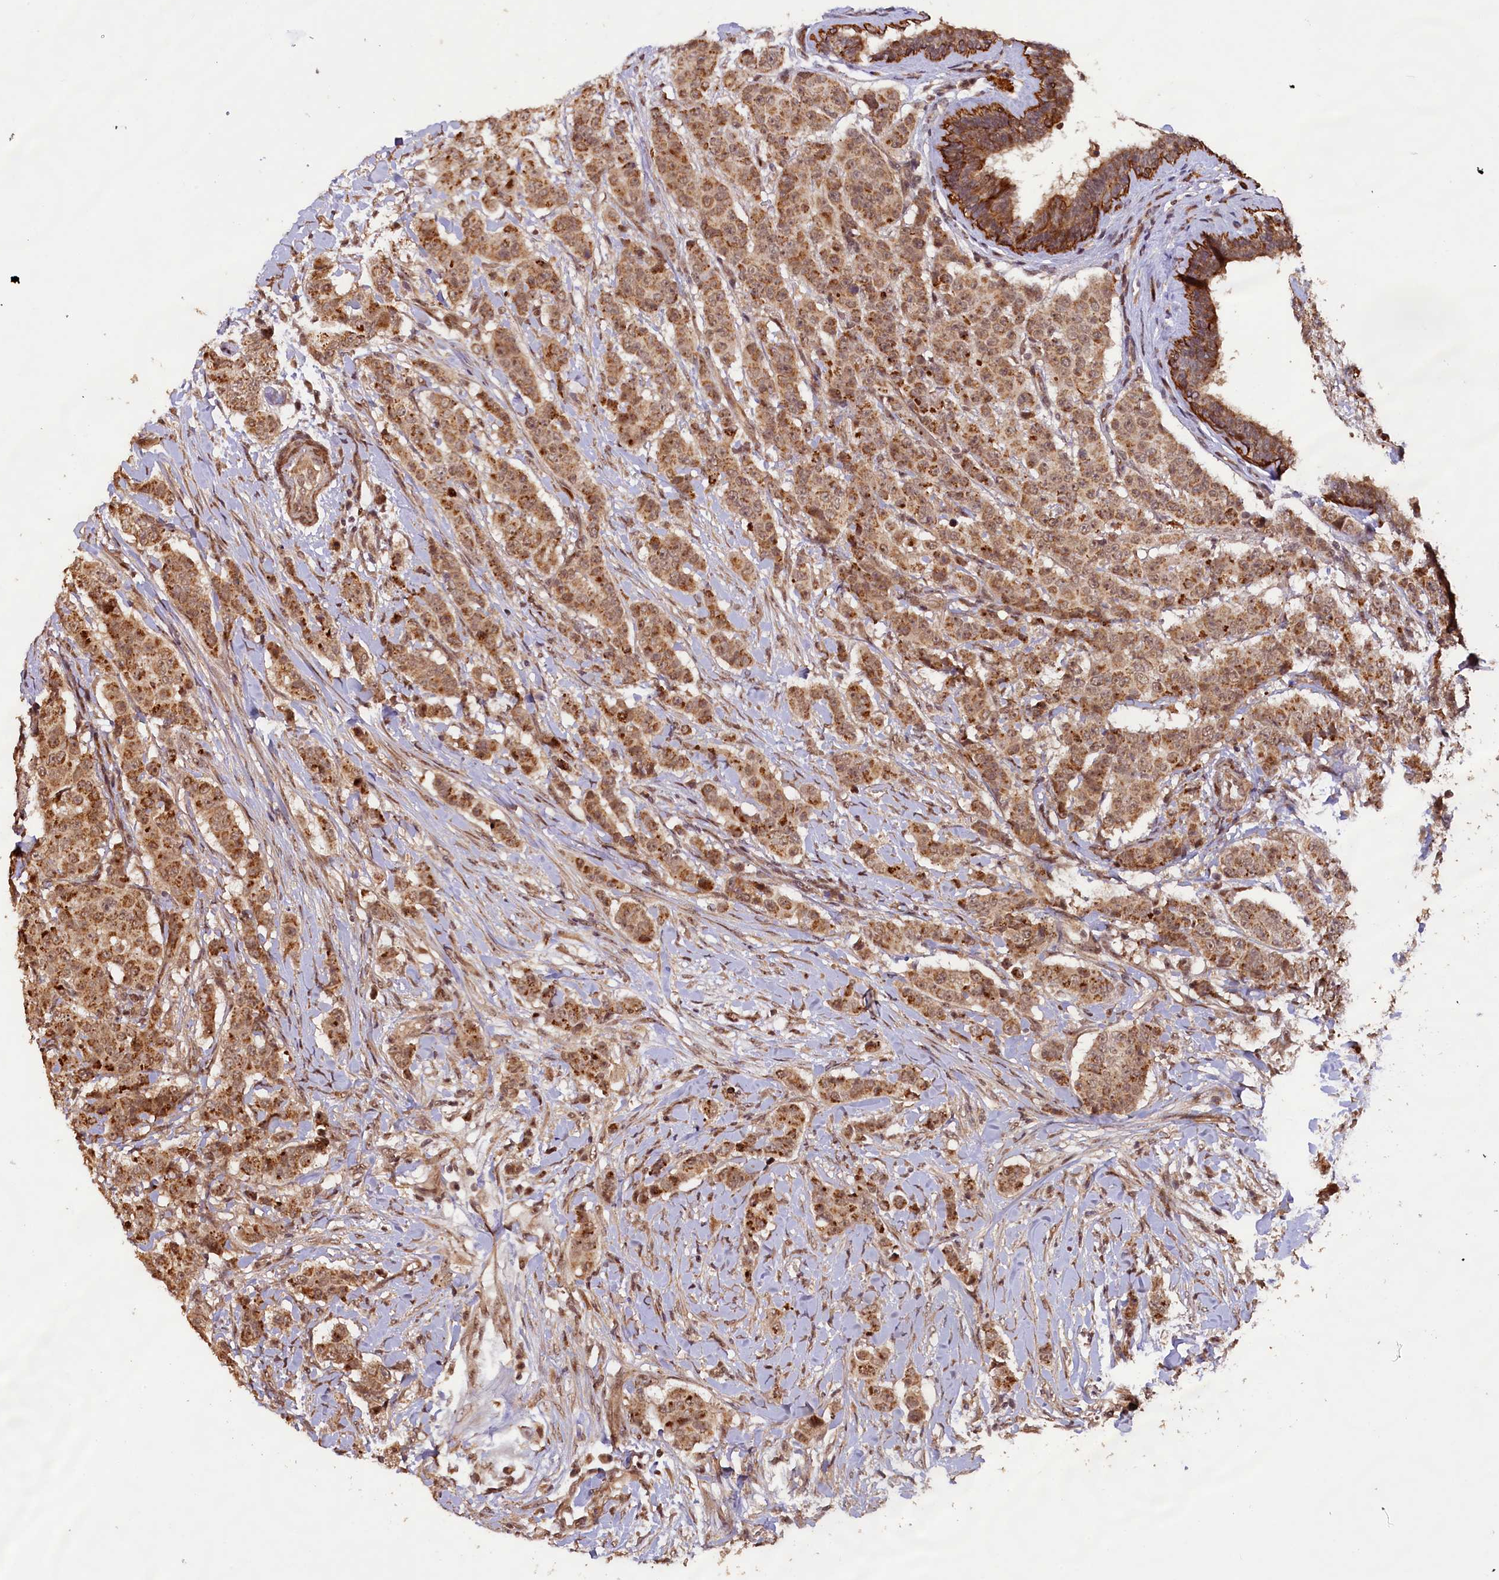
{"staining": {"intensity": "moderate", "quantity": ">75%", "location": "cytoplasmic/membranous,nuclear"}, "tissue": "breast cancer", "cell_type": "Tumor cells", "image_type": "cancer", "snomed": [{"axis": "morphology", "description": "Duct carcinoma"}, {"axis": "topography", "description": "Breast"}], "caption": "About >75% of tumor cells in human breast intraductal carcinoma show moderate cytoplasmic/membranous and nuclear protein positivity as visualized by brown immunohistochemical staining.", "gene": "SHPRH", "patient": {"sex": "female", "age": 40}}